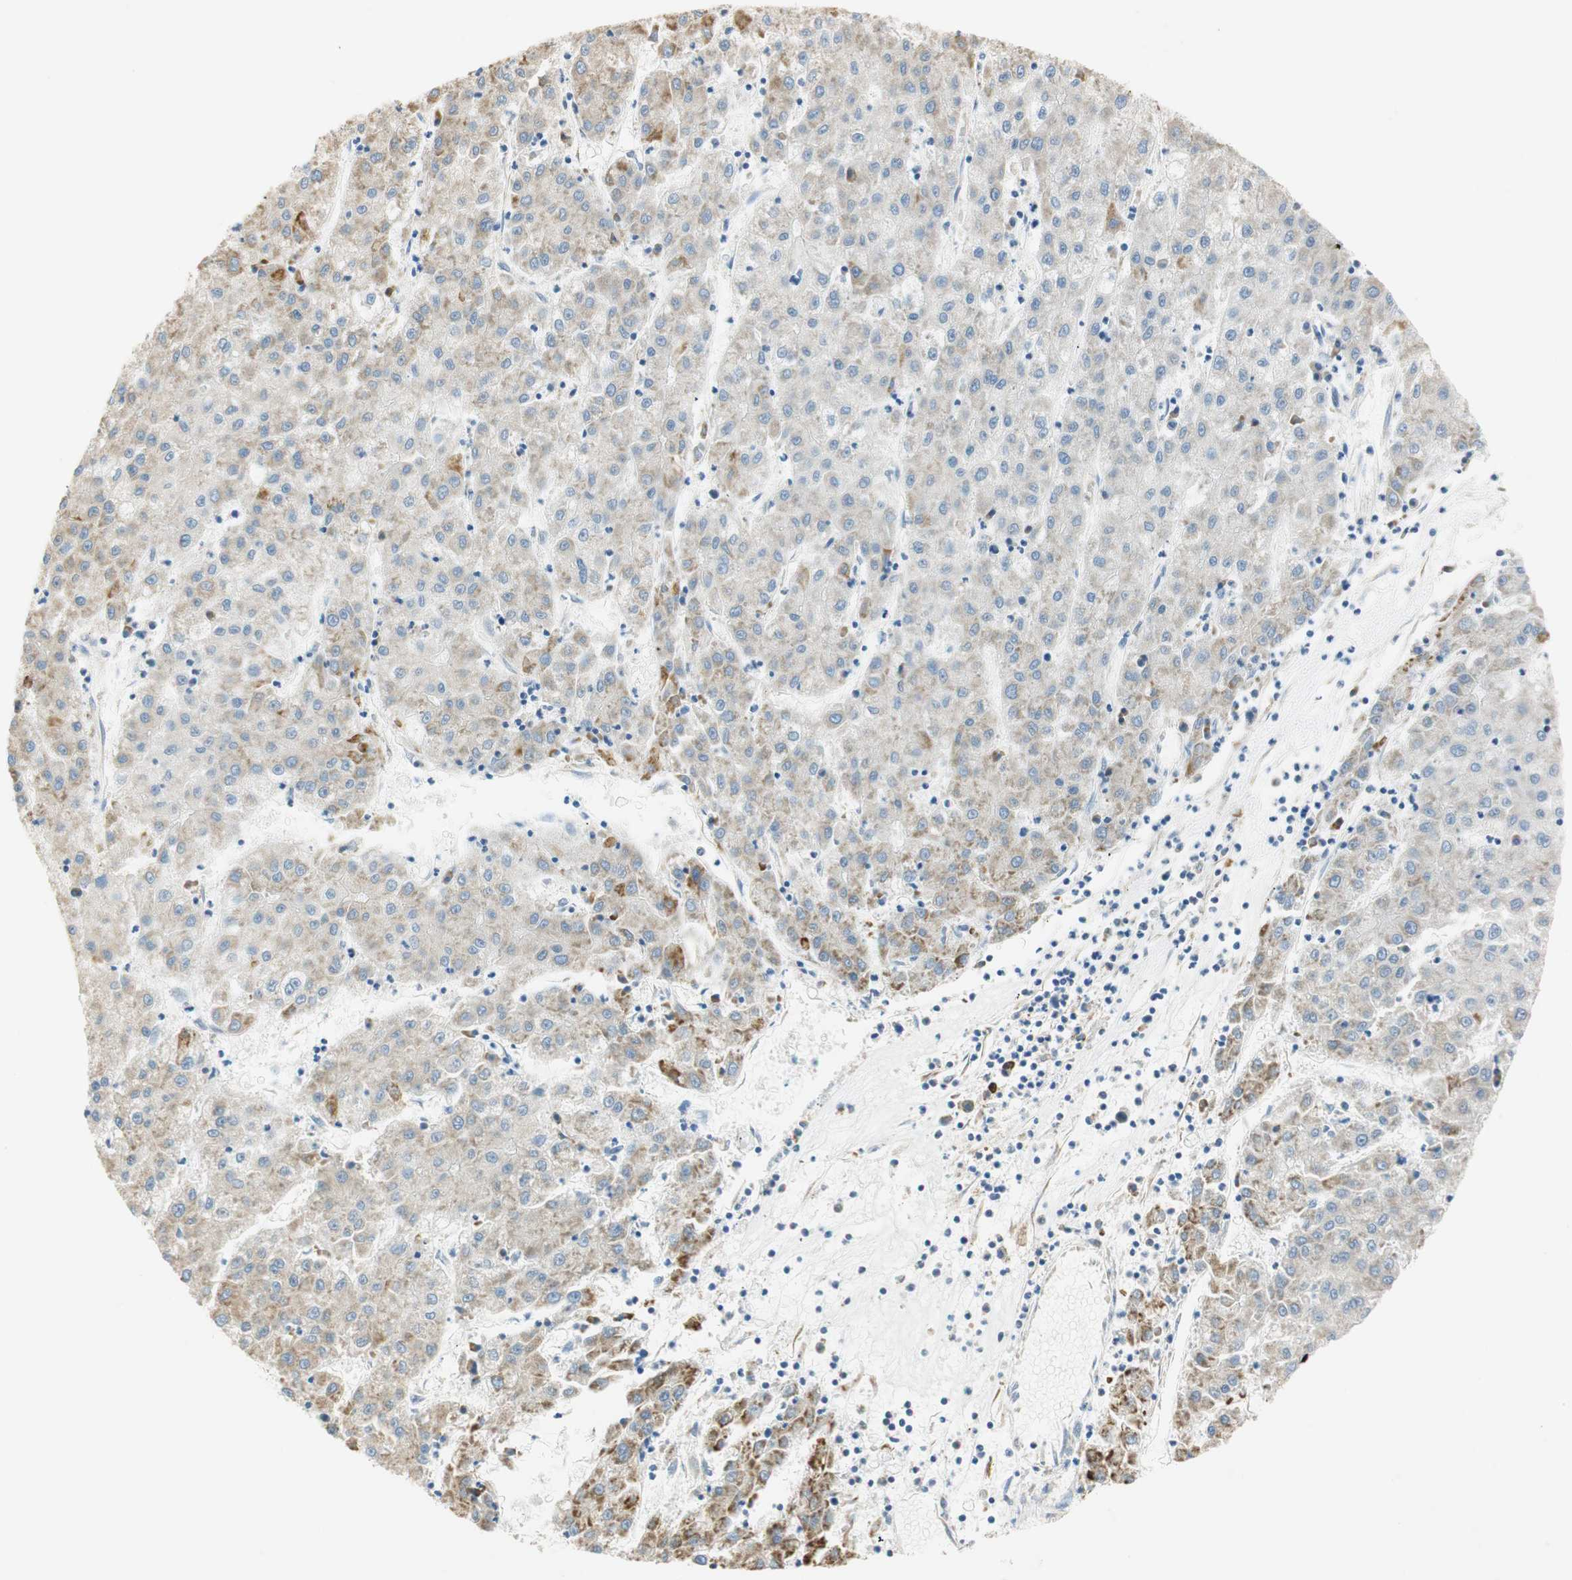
{"staining": {"intensity": "weak", "quantity": "<25%", "location": "cytoplasmic/membranous"}, "tissue": "liver cancer", "cell_type": "Tumor cells", "image_type": "cancer", "snomed": [{"axis": "morphology", "description": "Carcinoma, Hepatocellular, NOS"}, {"axis": "topography", "description": "Liver"}], "caption": "High power microscopy micrograph of an IHC photomicrograph of liver hepatocellular carcinoma, revealing no significant staining in tumor cells. (DAB immunohistochemistry visualized using brightfield microscopy, high magnification).", "gene": "MSX2", "patient": {"sex": "male", "age": 72}}